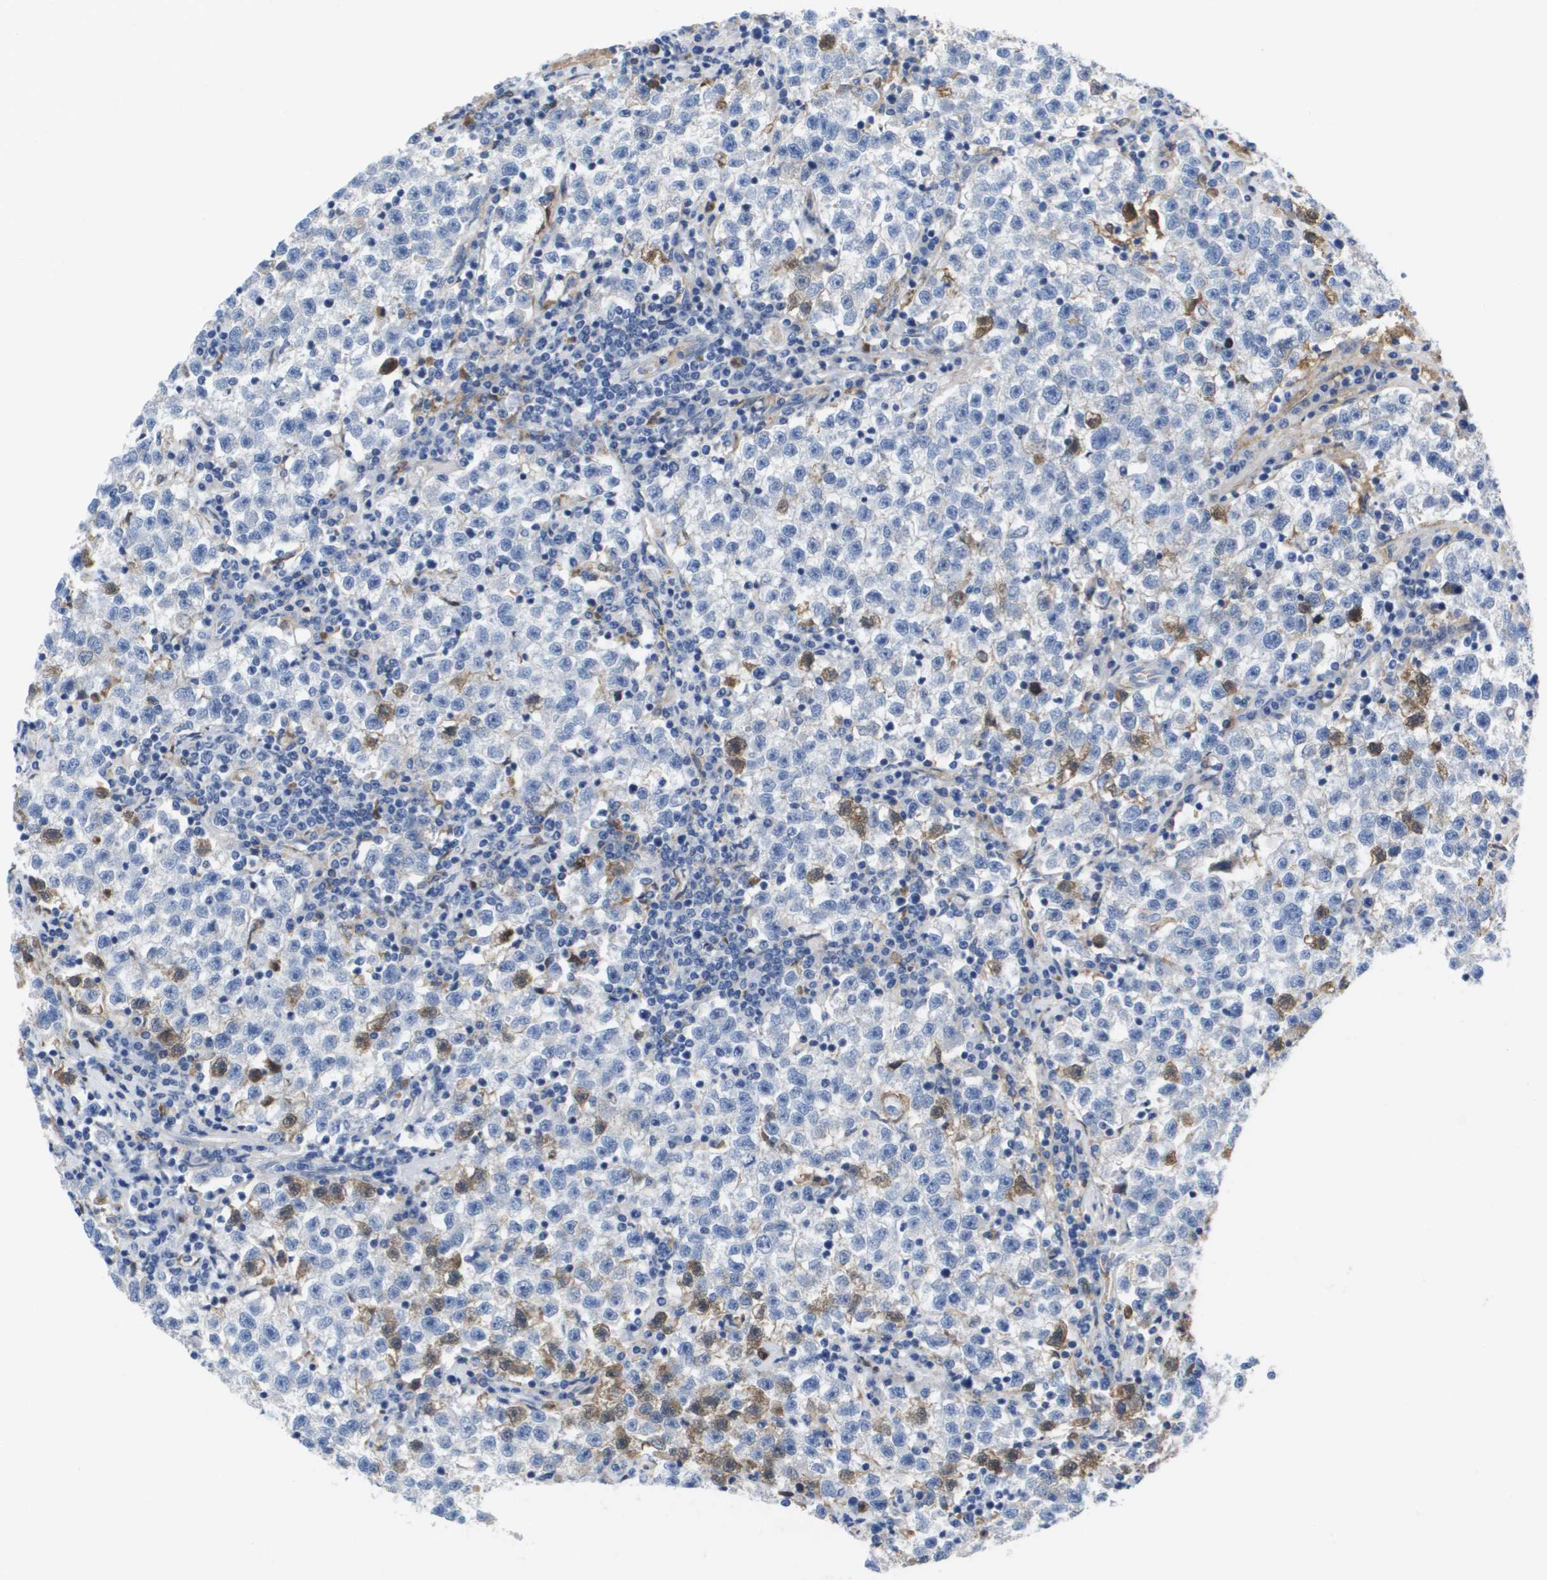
{"staining": {"intensity": "weak", "quantity": "<25%", "location": "cytoplasmic/membranous"}, "tissue": "testis cancer", "cell_type": "Tumor cells", "image_type": "cancer", "snomed": [{"axis": "morphology", "description": "Seminoma, NOS"}, {"axis": "topography", "description": "Testis"}], "caption": "There is no significant staining in tumor cells of testis seminoma. (Brightfield microscopy of DAB (3,3'-diaminobenzidine) immunohistochemistry (IHC) at high magnification).", "gene": "SERPINC1", "patient": {"sex": "male", "age": 22}}